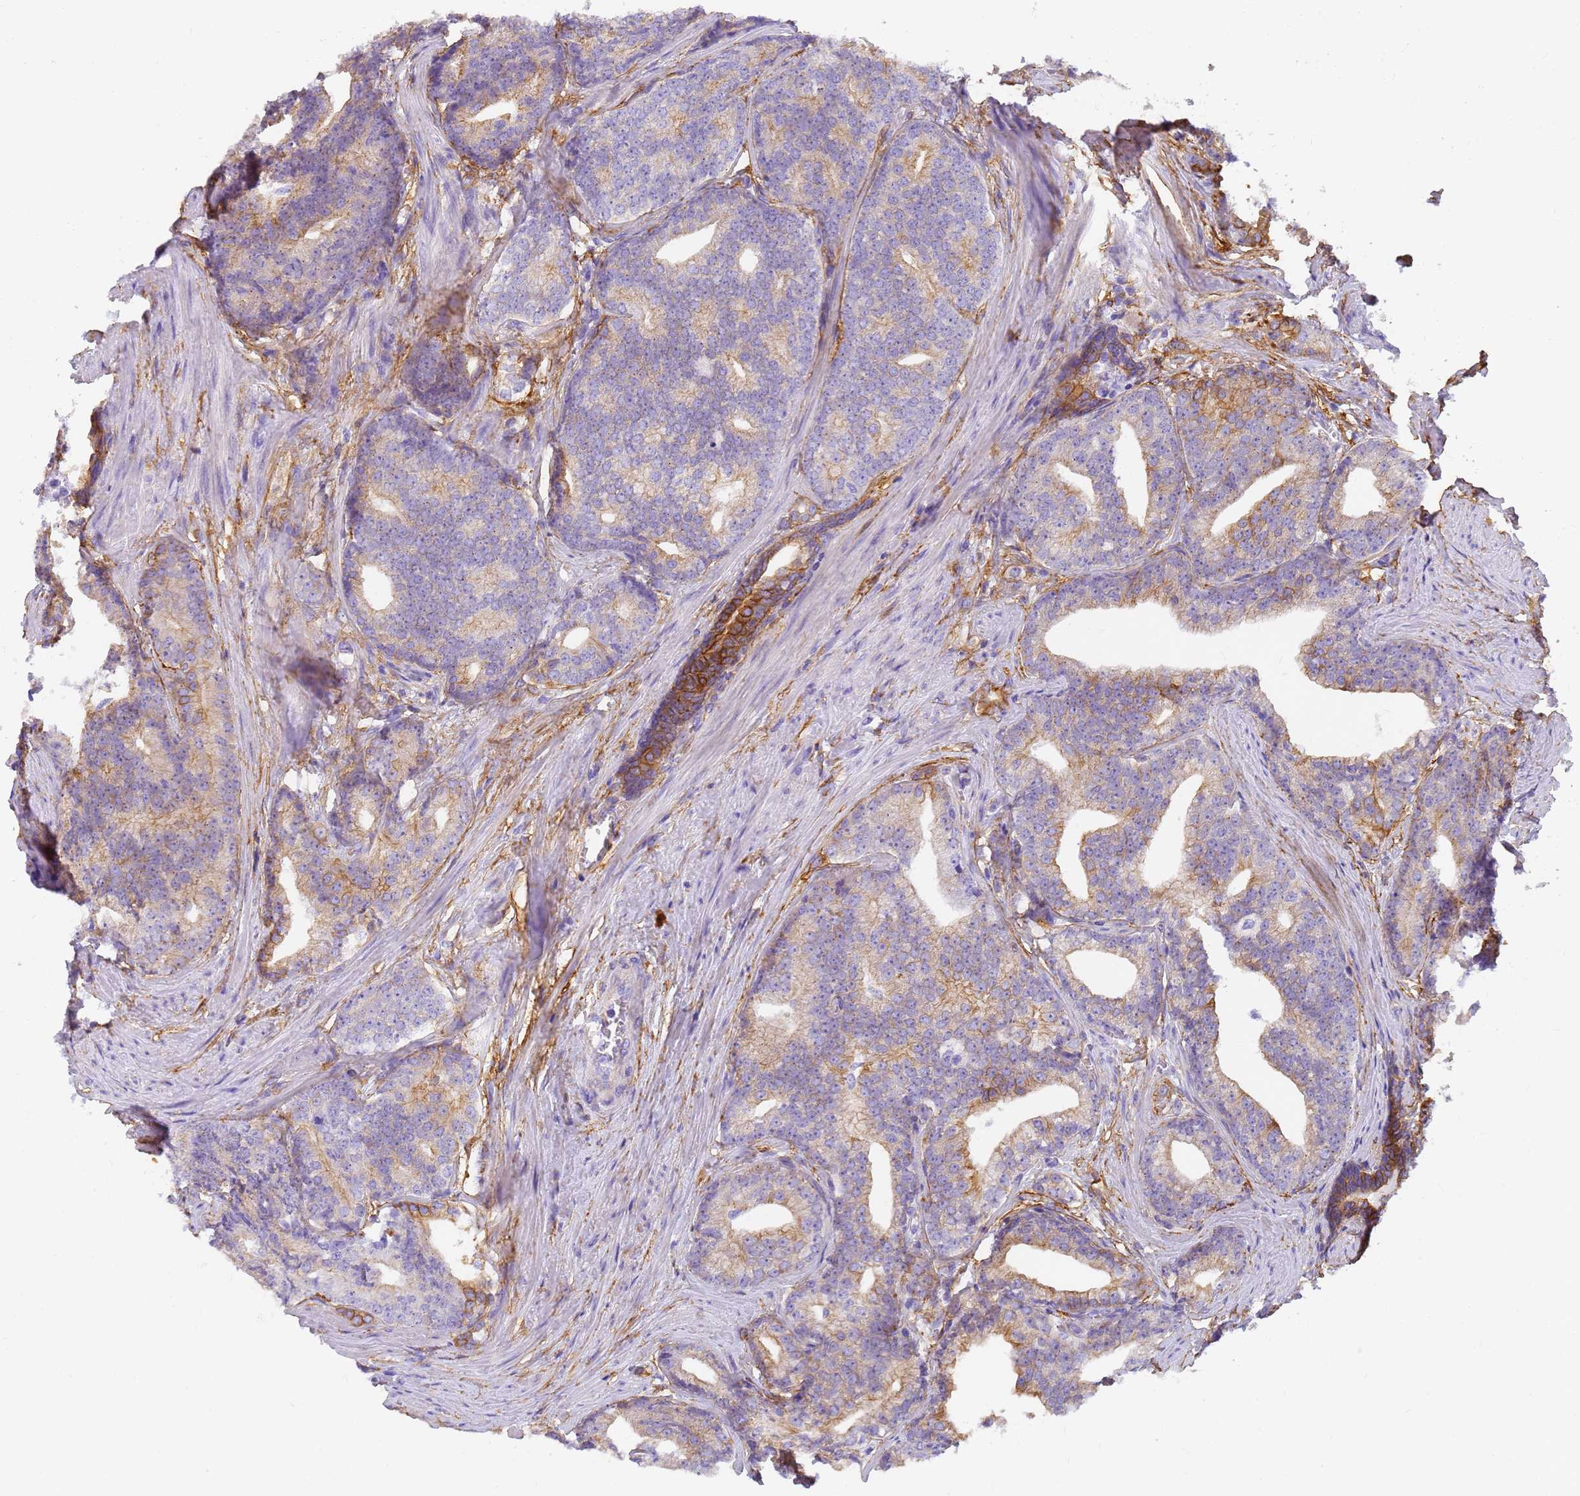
{"staining": {"intensity": "moderate", "quantity": "25%-75%", "location": "cytoplasmic/membranous"}, "tissue": "prostate cancer", "cell_type": "Tumor cells", "image_type": "cancer", "snomed": [{"axis": "morphology", "description": "Adenocarcinoma, Low grade"}, {"axis": "topography", "description": "Prostate"}], "caption": "DAB (3,3'-diaminobenzidine) immunohistochemical staining of prostate low-grade adenocarcinoma displays moderate cytoplasmic/membranous protein staining in approximately 25%-75% of tumor cells.", "gene": "MVB12A", "patient": {"sex": "male", "age": 71}}